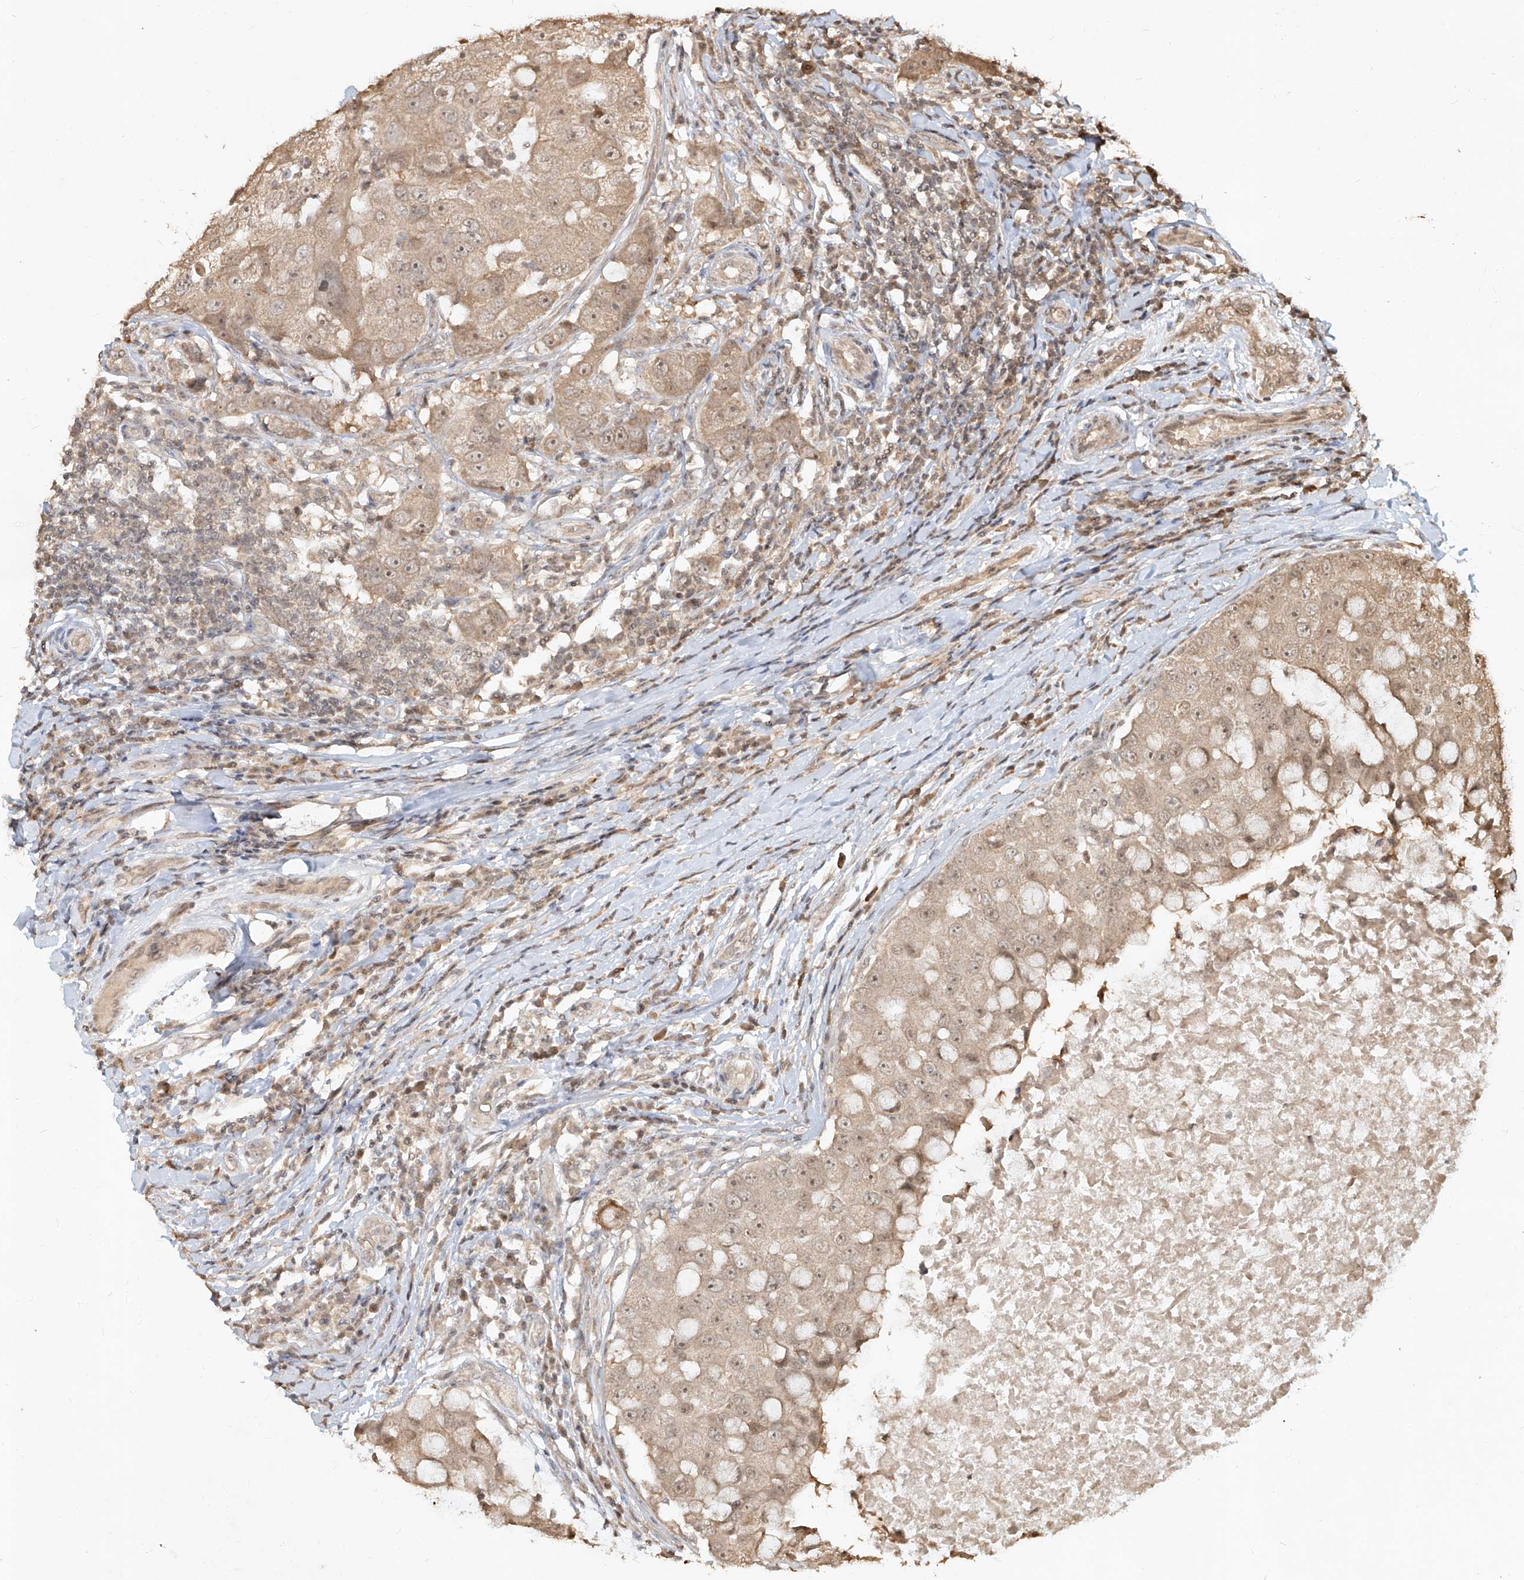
{"staining": {"intensity": "weak", "quantity": ">75%", "location": "cytoplasmic/membranous,nuclear"}, "tissue": "breast cancer", "cell_type": "Tumor cells", "image_type": "cancer", "snomed": [{"axis": "morphology", "description": "Duct carcinoma"}, {"axis": "topography", "description": "Breast"}], "caption": "Weak cytoplasmic/membranous and nuclear staining is seen in about >75% of tumor cells in breast intraductal carcinoma.", "gene": "UBE2K", "patient": {"sex": "female", "age": 27}}